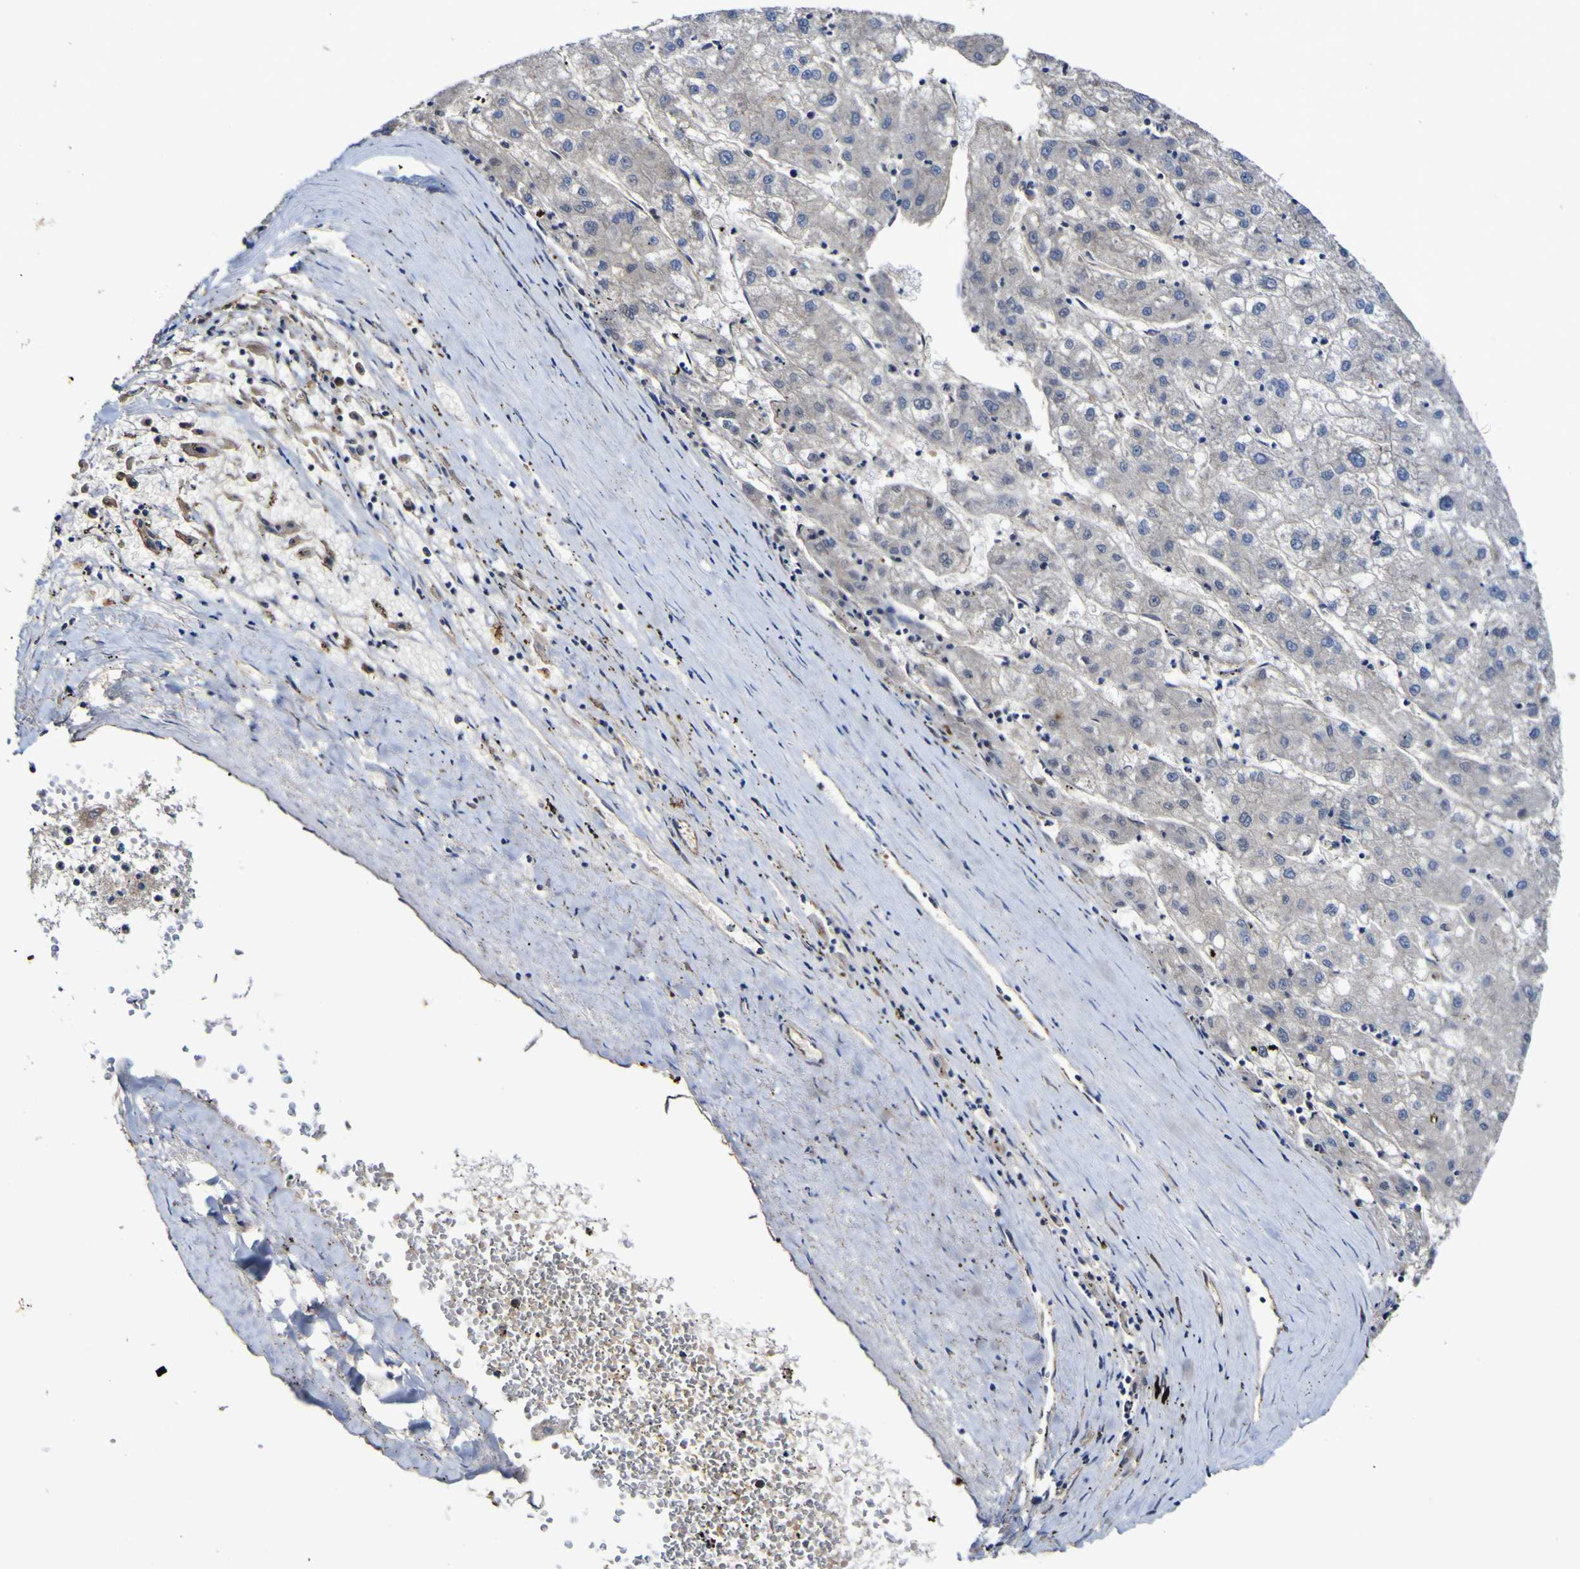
{"staining": {"intensity": "negative", "quantity": "none", "location": "none"}, "tissue": "liver cancer", "cell_type": "Tumor cells", "image_type": "cancer", "snomed": [{"axis": "morphology", "description": "Carcinoma, Hepatocellular, NOS"}, {"axis": "topography", "description": "Liver"}], "caption": "Tumor cells are negative for brown protein staining in liver cancer.", "gene": "CCL2", "patient": {"sex": "male", "age": 72}}